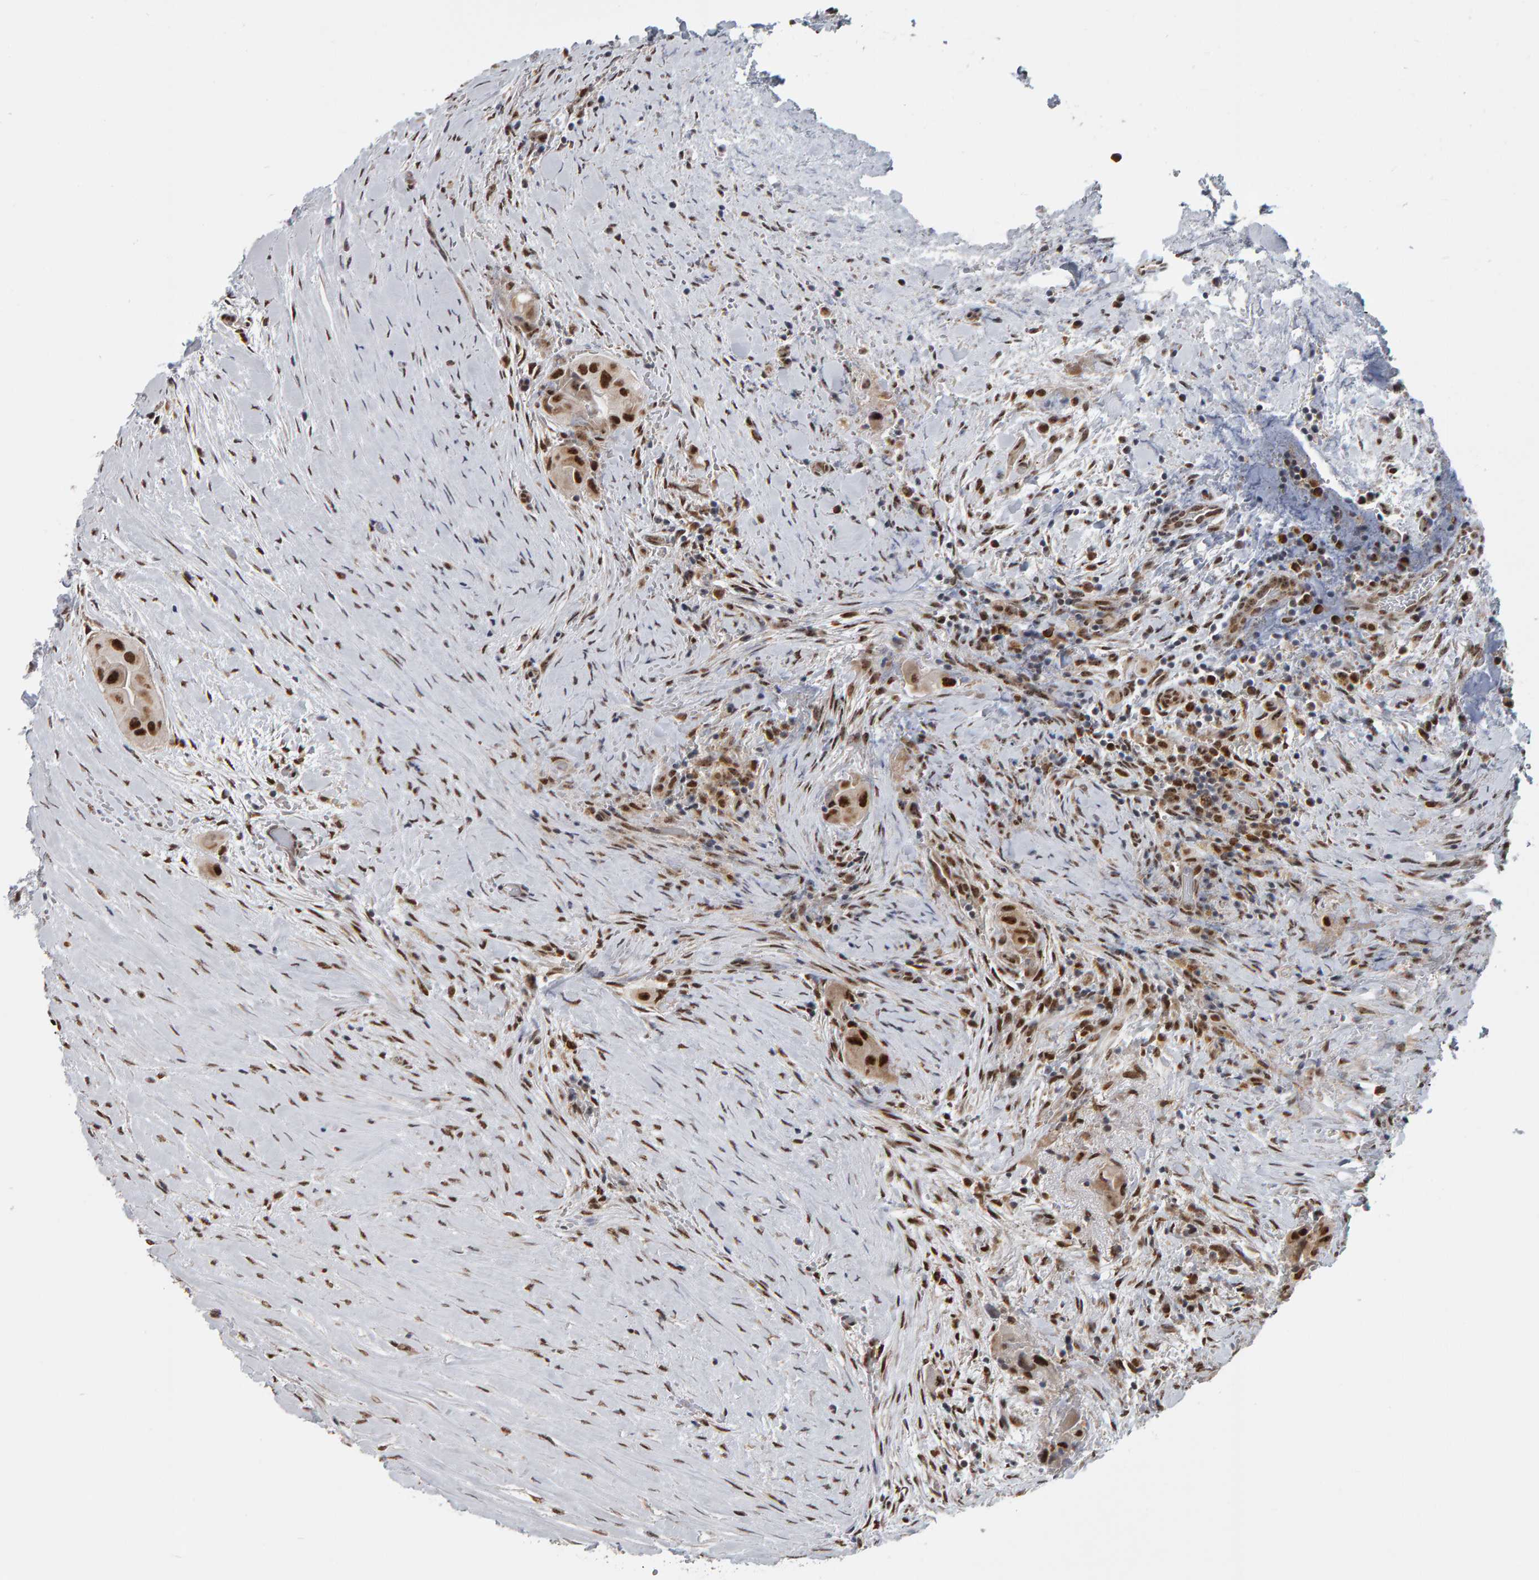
{"staining": {"intensity": "strong", "quantity": ">75%", "location": "nuclear"}, "tissue": "thyroid cancer", "cell_type": "Tumor cells", "image_type": "cancer", "snomed": [{"axis": "morphology", "description": "Papillary adenocarcinoma, NOS"}, {"axis": "topography", "description": "Thyroid gland"}], "caption": "This is a micrograph of immunohistochemistry (IHC) staining of thyroid papillary adenocarcinoma, which shows strong staining in the nuclear of tumor cells.", "gene": "ATF7IP", "patient": {"sex": "female", "age": 59}}